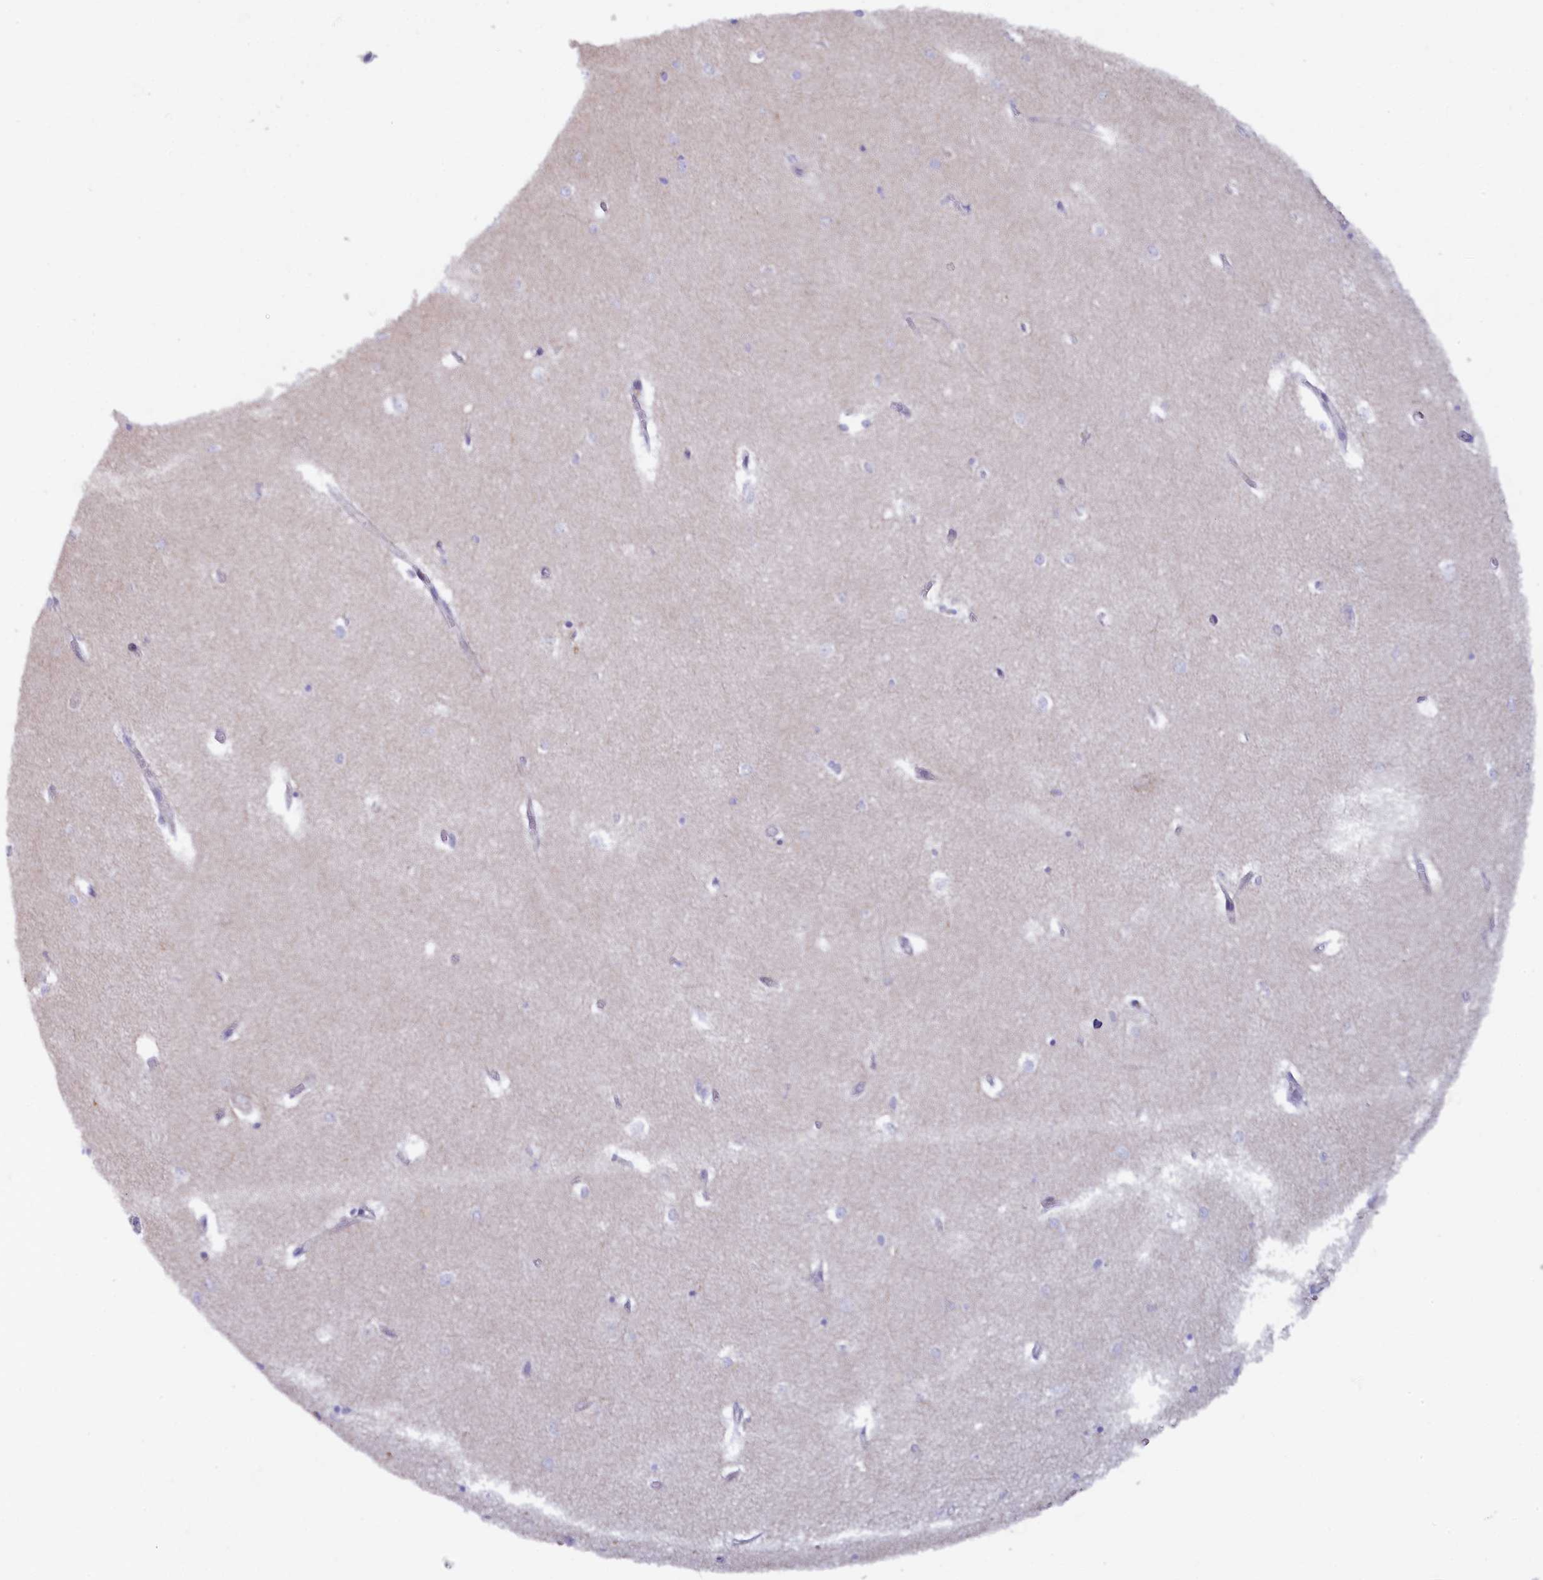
{"staining": {"intensity": "negative", "quantity": "none", "location": "none"}, "tissue": "hippocampus", "cell_type": "Glial cells", "image_type": "normal", "snomed": [{"axis": "morphology", "description": "Normal tissue, NOS"}, {"axis": "topography", "description": "Hippocampus"}], "caption": "This micrograph is of benign hippocampus stained with IHC to label a protein in brown with the nuclei are counter-stained blue. There is no expression in glial cells.", "gene": "JPT2", "patient": {"sex": "female", "age": 64}}